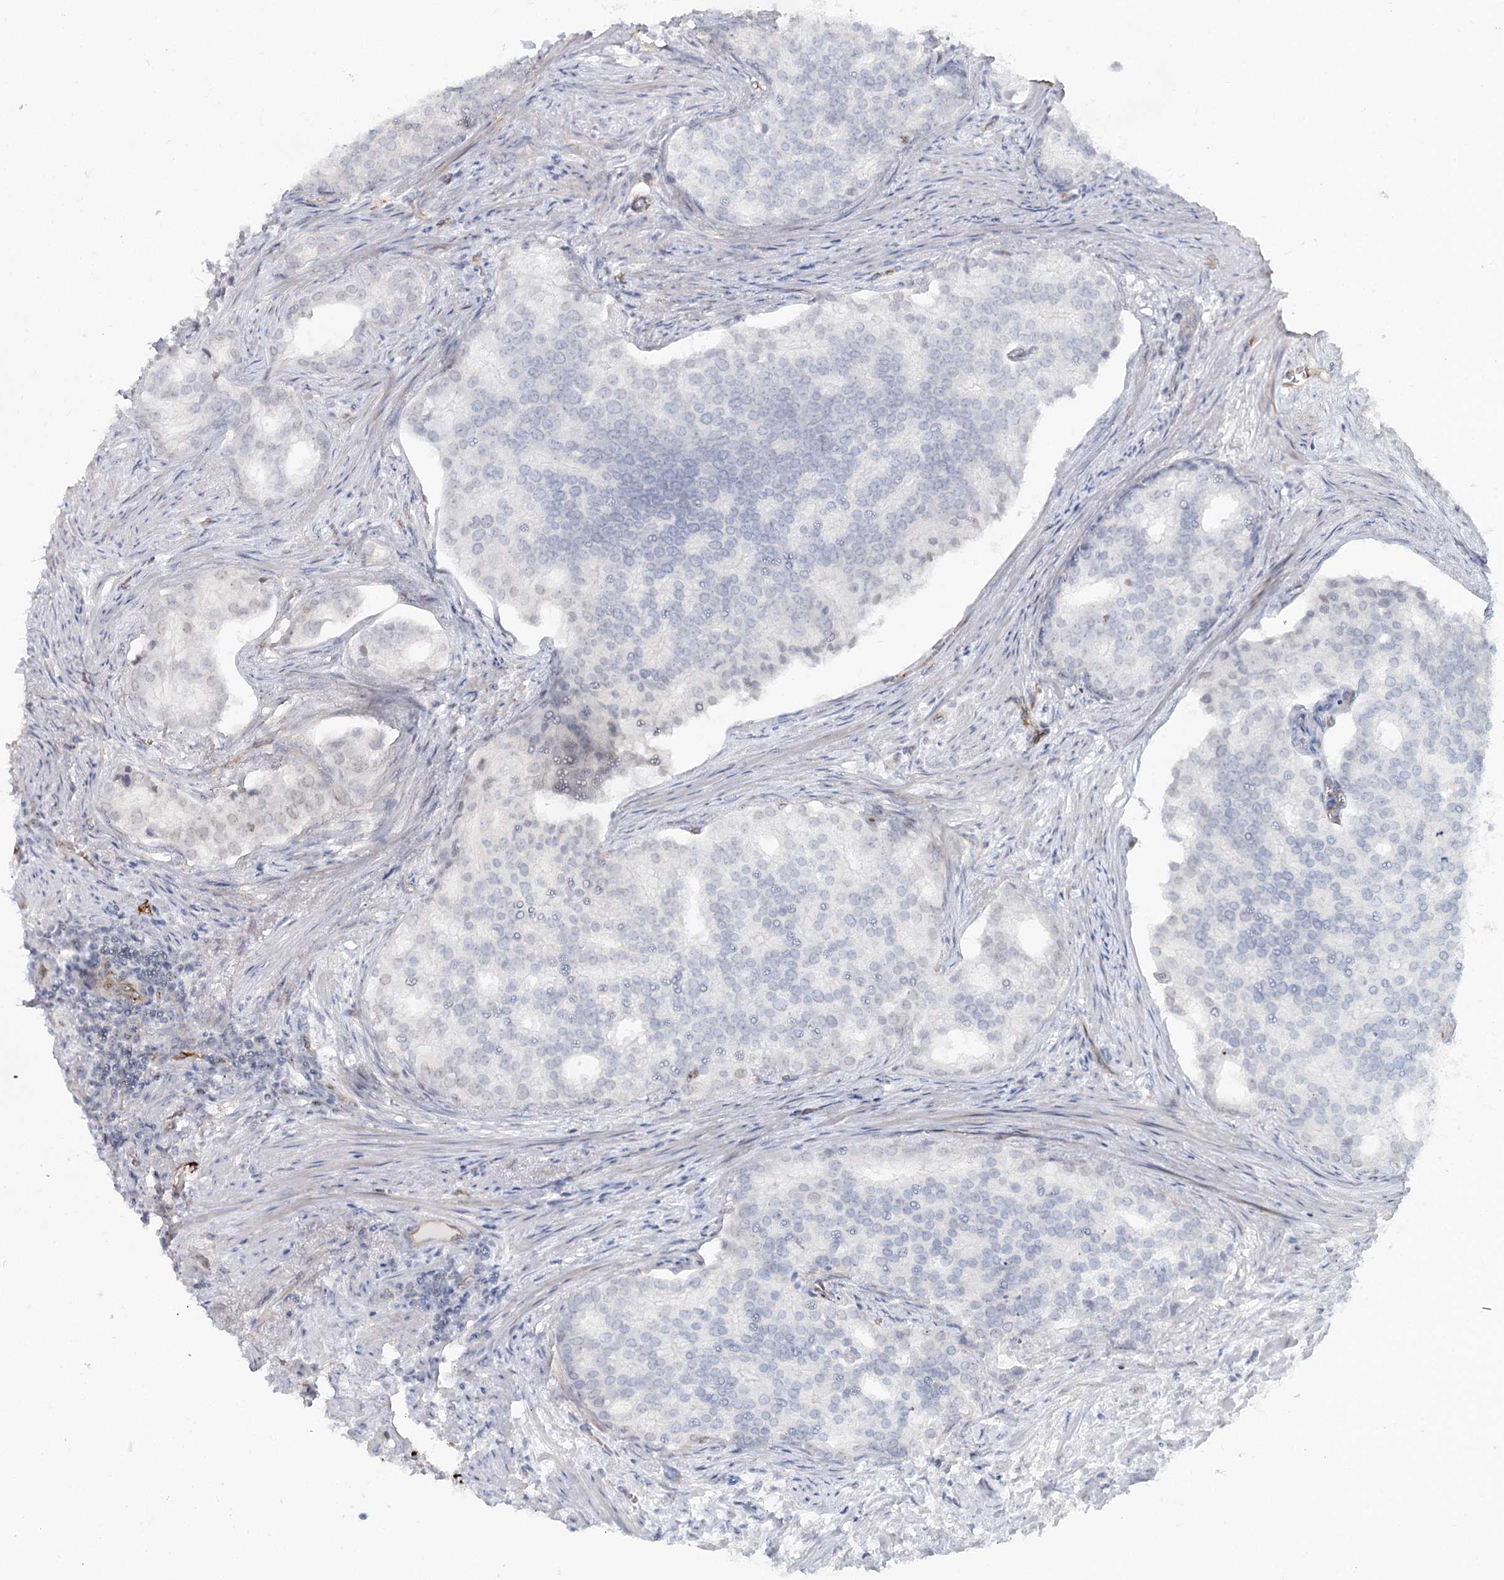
{"staining": {"intensity": "negative", "quantity": "none", "location": "none"}, "tissue": "prostate cancer", "cell_type": "Tumor cells", "image_type": "cancer", "snomed": [{"axis": "morphology", "description": "Adenocarcinoma, Low grade"}, {"axis": "topography", "description": "Prostate"}], "caption": "The immunohistochemistry (IHC) histopathology image has no significant expression in tumor cells of adenocarcinoma (low-grade) (prostate) tissue.", "gene": "ZFYVE28", "patient": {"sex": "male", "age": 71}}